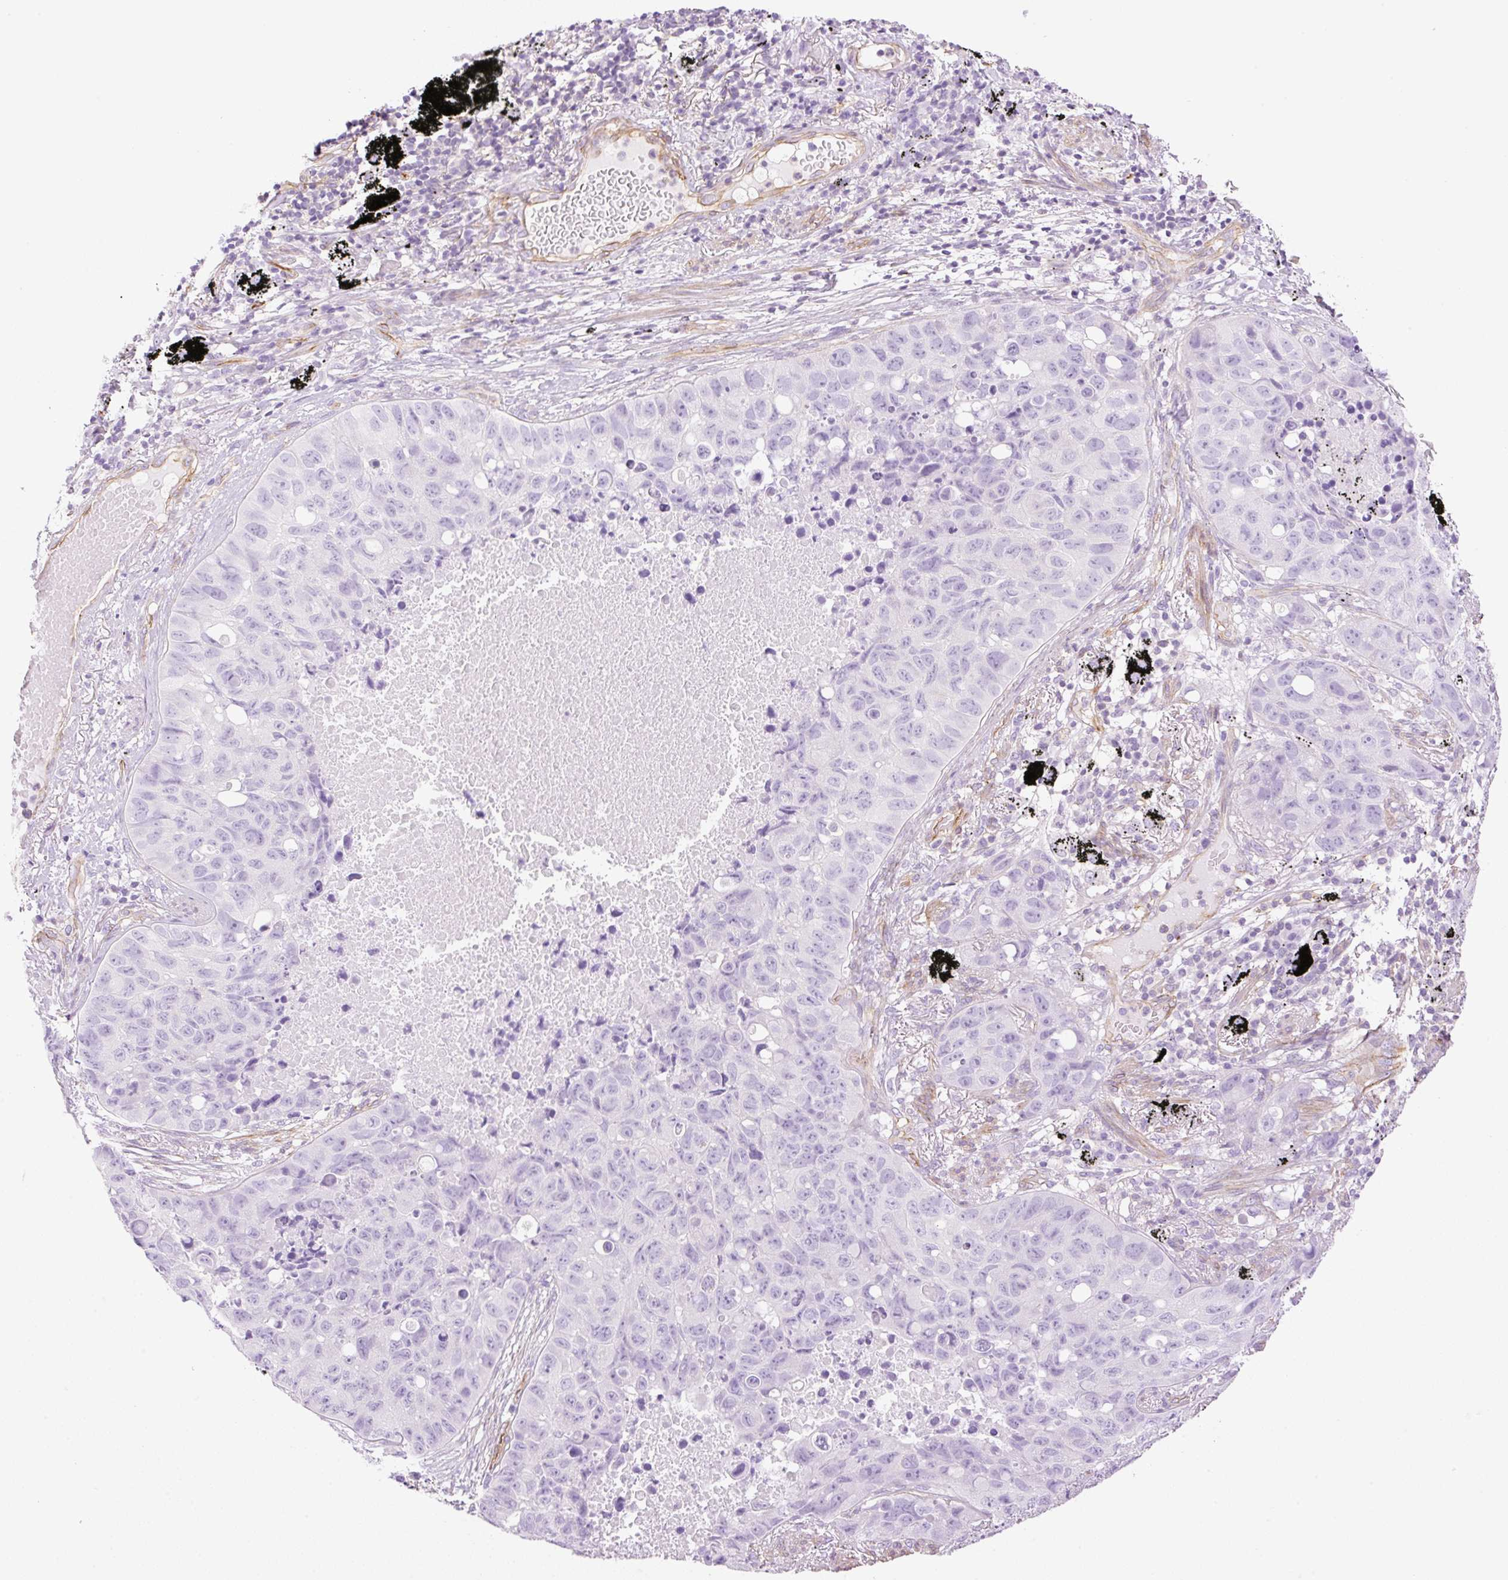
{"staining": {"intensity": "negative", "quantity": "none", "location": "none"}, "tissue": "lung cancer", "cell_type": "Tumor cells", "image_type": "cancer", "snomed": [{"axis": "morphology", "description": "Squamous cell carcinoma, NOS"}, {"axis": "topography", "description": "Lung"}], "caption": "A histopathology image of squamous cell carcinoma (lung) stained for a protein demonstrates no brown staining in tumor cells.", "gene": "EHD3", "patient": {"sex": "male", "age": 60}}